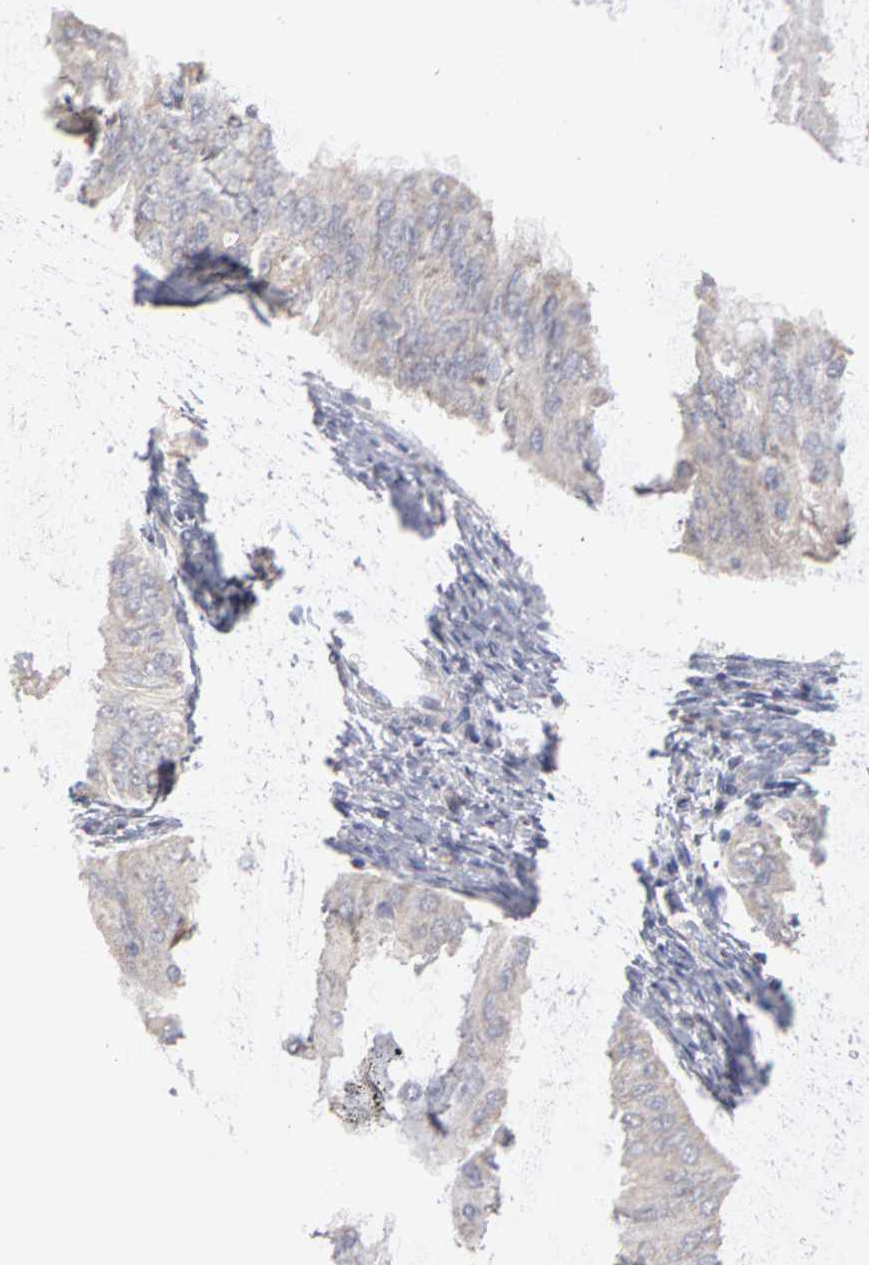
{"staining": {"intensity": "weak", "quantity": "25%-75%", "location": "cytoplasmic/membranous"}, "tissue": "endometrial cancer", "cell_type": "Tumor cells", "image_type": "cancer", "snomed": [{"axis": "morphology", "description": "Adenocarcinoma, NOS"}, {"axis": "topography", "description": "Endometrium"}], "caption": "Immunohistochemistry (IHC) (DAB (3,3'-diaminobenzidine)) staining of endometrial cancer (adenocarcinoma) exhibits weak cytoplasmic/membranous protein expression in approximately 25%-75% of tumor cells.", "gene": "PLEKHA1", "patient": {"sex": "female", "age": 53}}